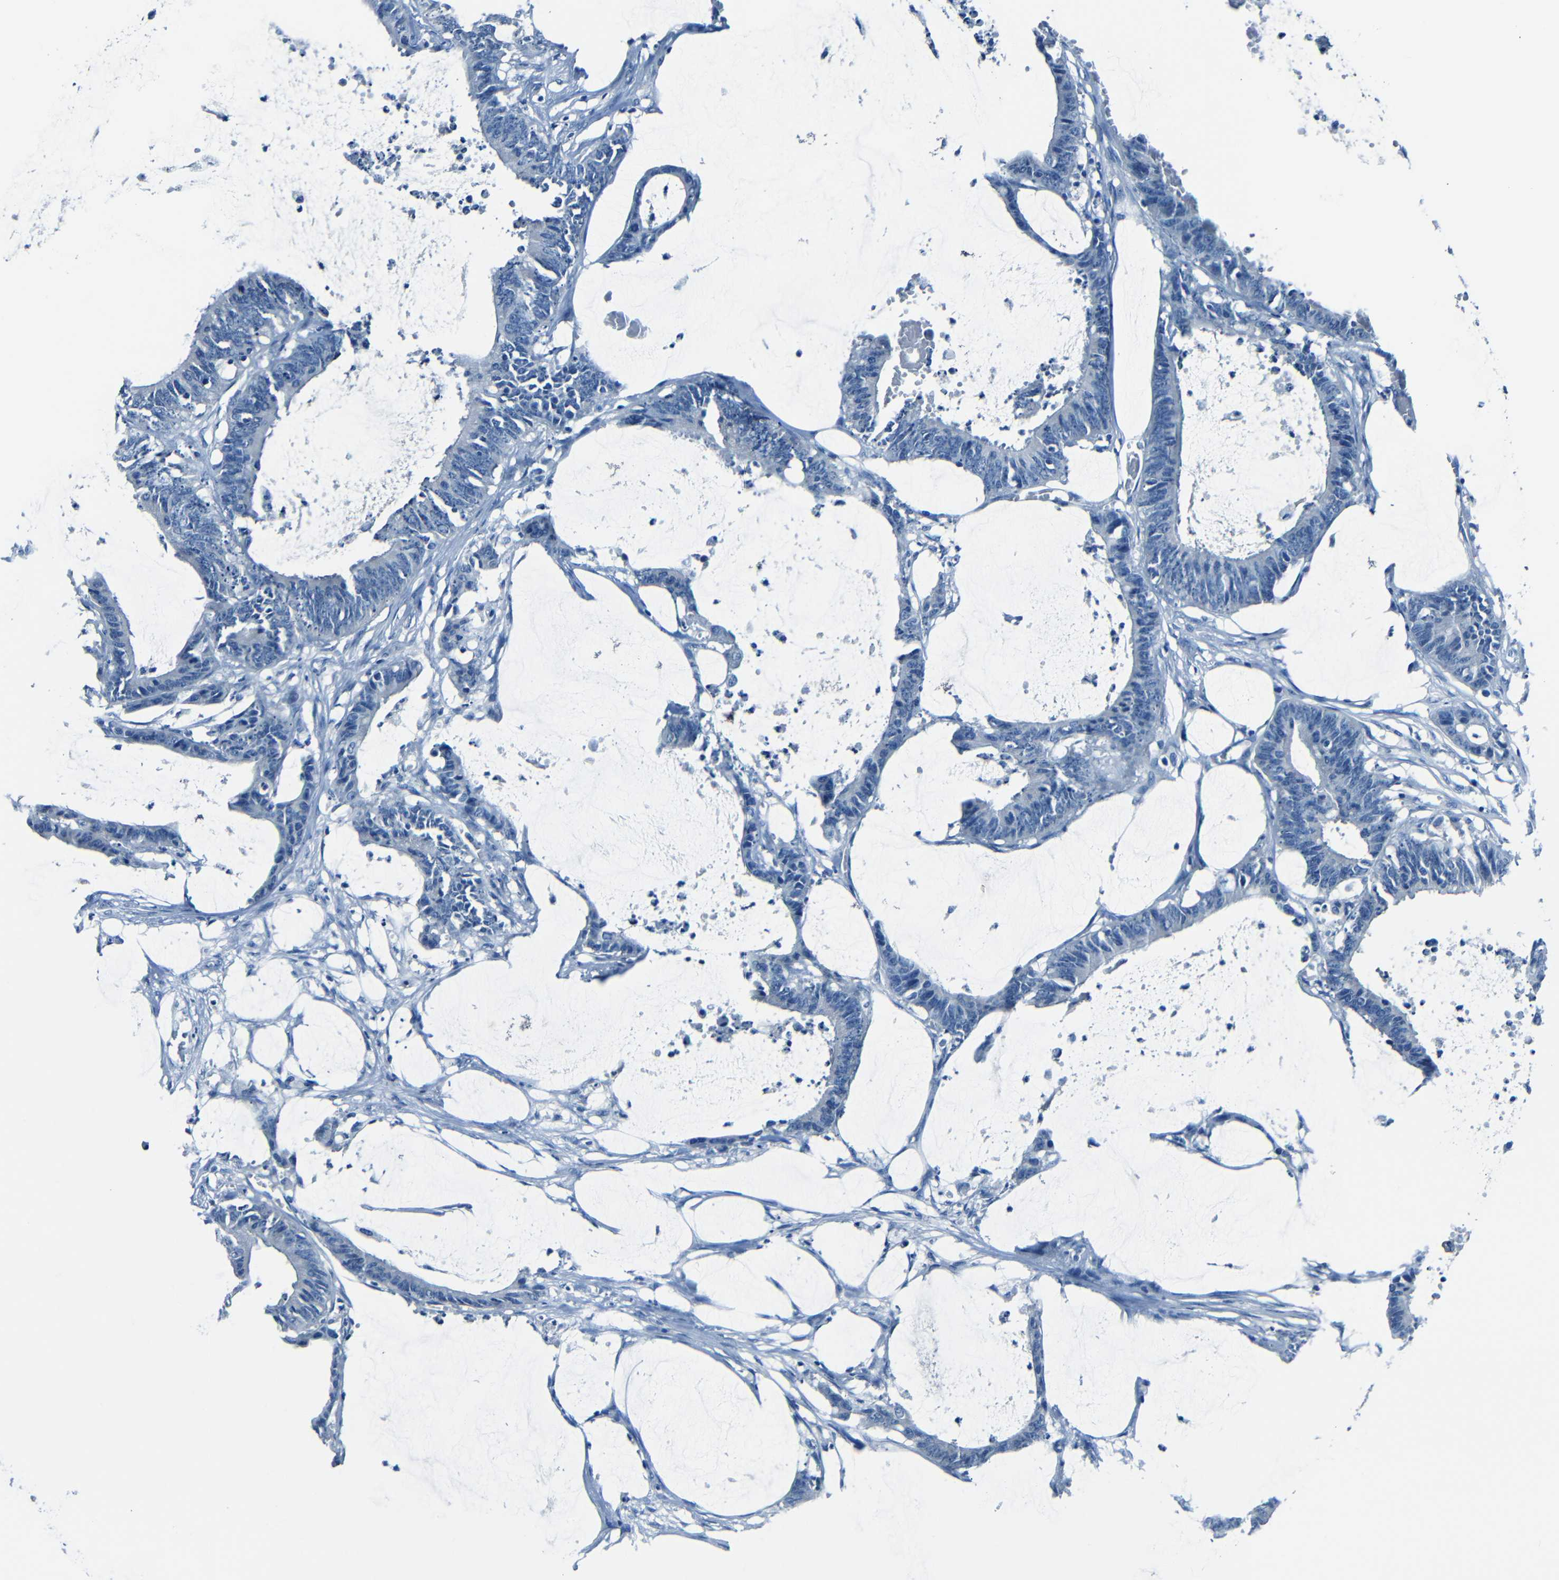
{"staining": {"intensity": "negative", "quantity": "none", "location": "none"}, "tissue": "colorectal cancer", "cell_type": "Tumor cells", "image_type": "cancer", "snomed": [{"axis": "morphology", "description": "Adenocarcinoma, NOS"}, {"axis": "topography", "description": "Rectum"}], "caption": "Tumor cells show no significant protein expression in colorectal adenocarcinoma.", "gene": "FBN2", "patient": {"sex": "female", "age": 66}}